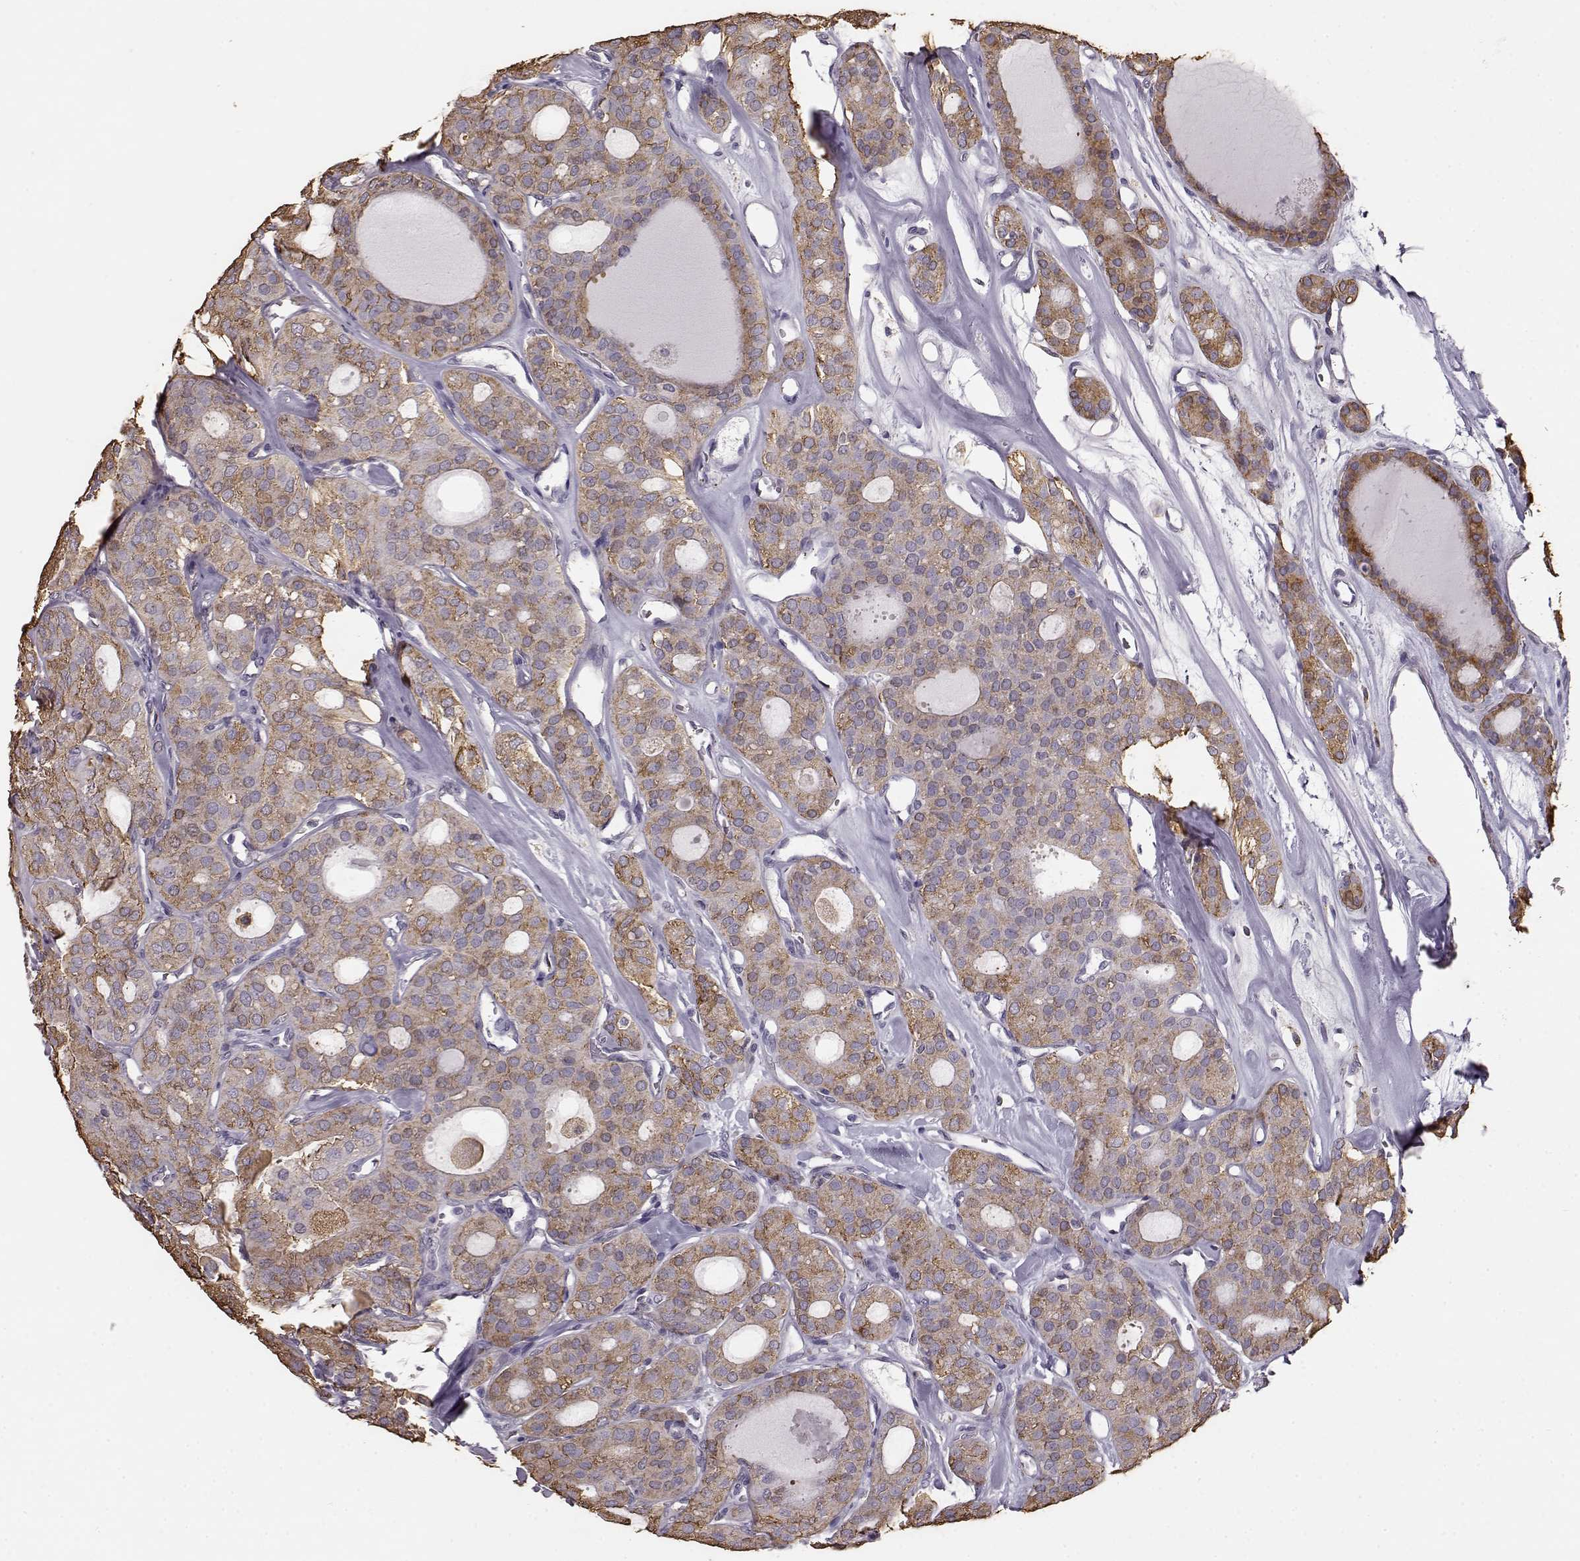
{"staining": {"intensity": "weak", "quantity": ">75%", "location": "cytoplasmic/membranous"}, "tissue": "thyroid cancer", "cell_type": "Tumor cells", "image_type": "cancer", "snomed": [{"axis": "morphology", "description": "Follicular adenoma carcinoma, NOS"}, {"axis": "topography", "description": "Thyroid gland"}], "caption": "A brown stain shows weak cytoplasmic/membranous expression of a protein in human thyroid cancer (follicular adenoma carcinoma) tumor cells.", "gene": "GABRG3", "patient": {"sex": "male", "age": 75}}